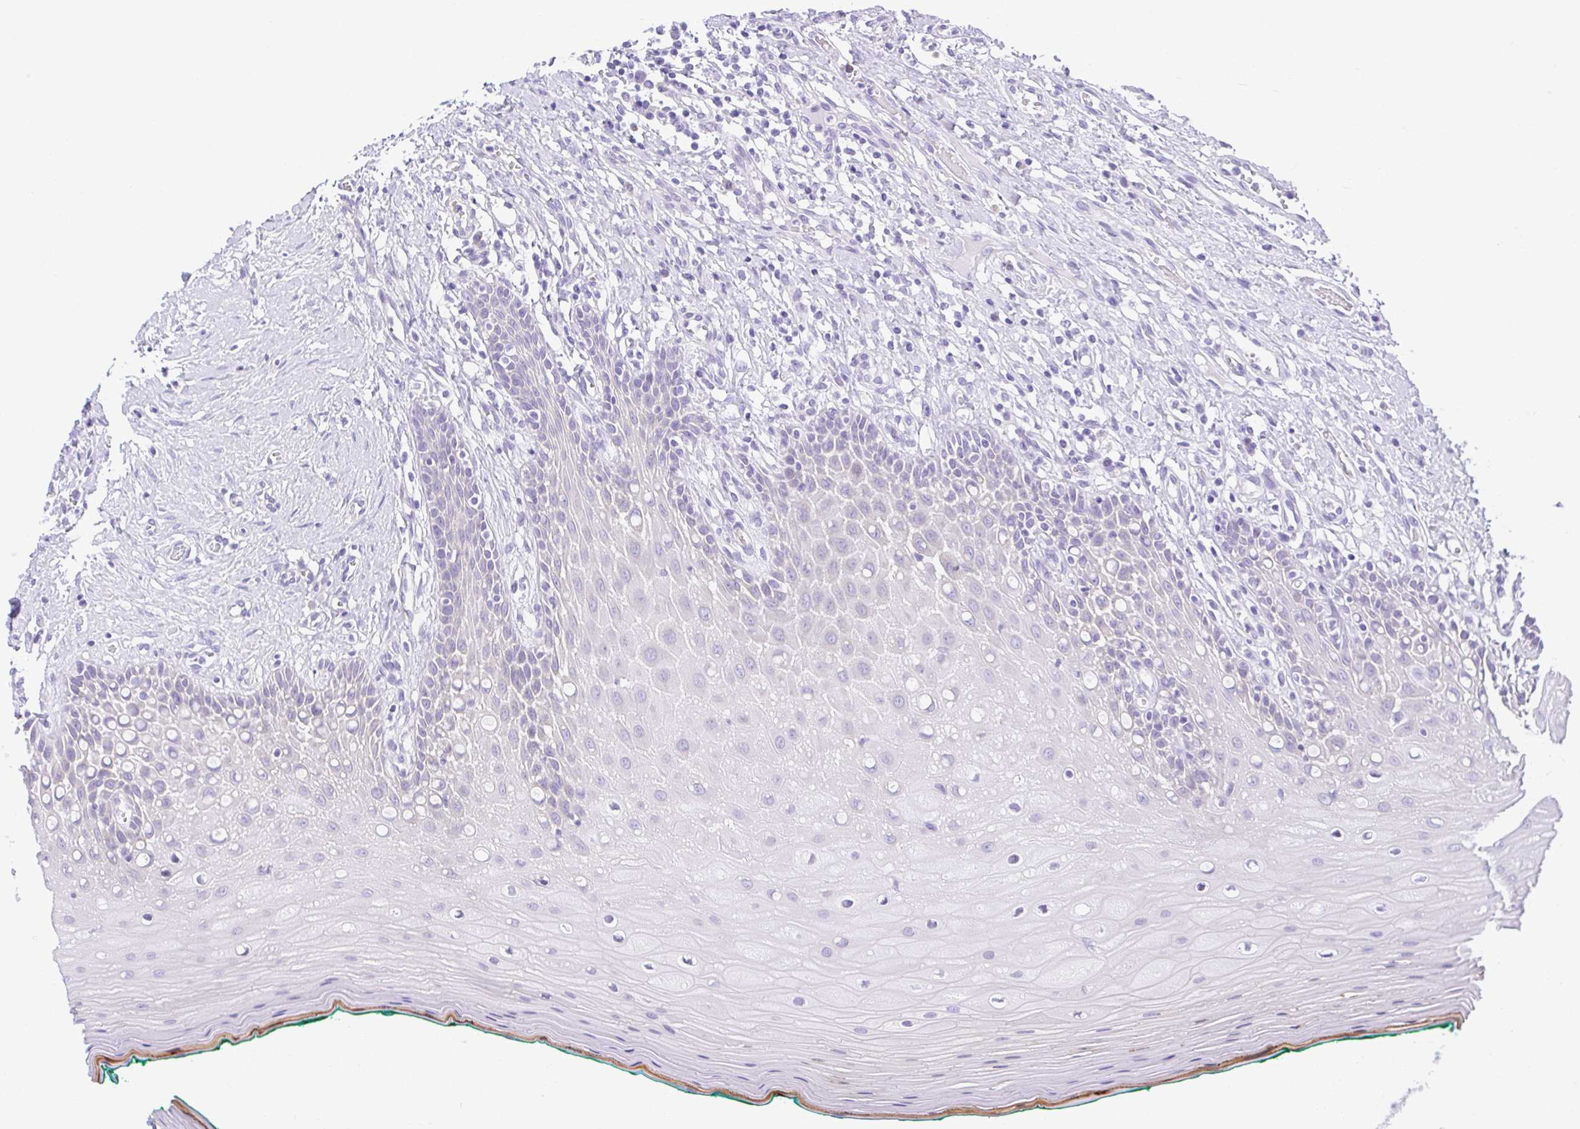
{"staining": {"intensity": "negative", "quantity": "none", "location": "none"}, "tissue": "oral mucosa", "cell_type": "Squamous epithelial cells", "image_type": "normal", "snomed": [{"axis": "morphology", "description": "Normal tissue, NOS"}, {"axis": "topography", "description": "Oral tissue"}], "caption": "Immunohistochemistry (IHC) histopathology image of normal oral mucosa: oral mucosa stained with DAB demonstrates no significant protein staining in squamous epithelial cells. Nuclei are stained in blue.", "gene": "LUZP4", "patient": {"sex": "female", "age": 83}}